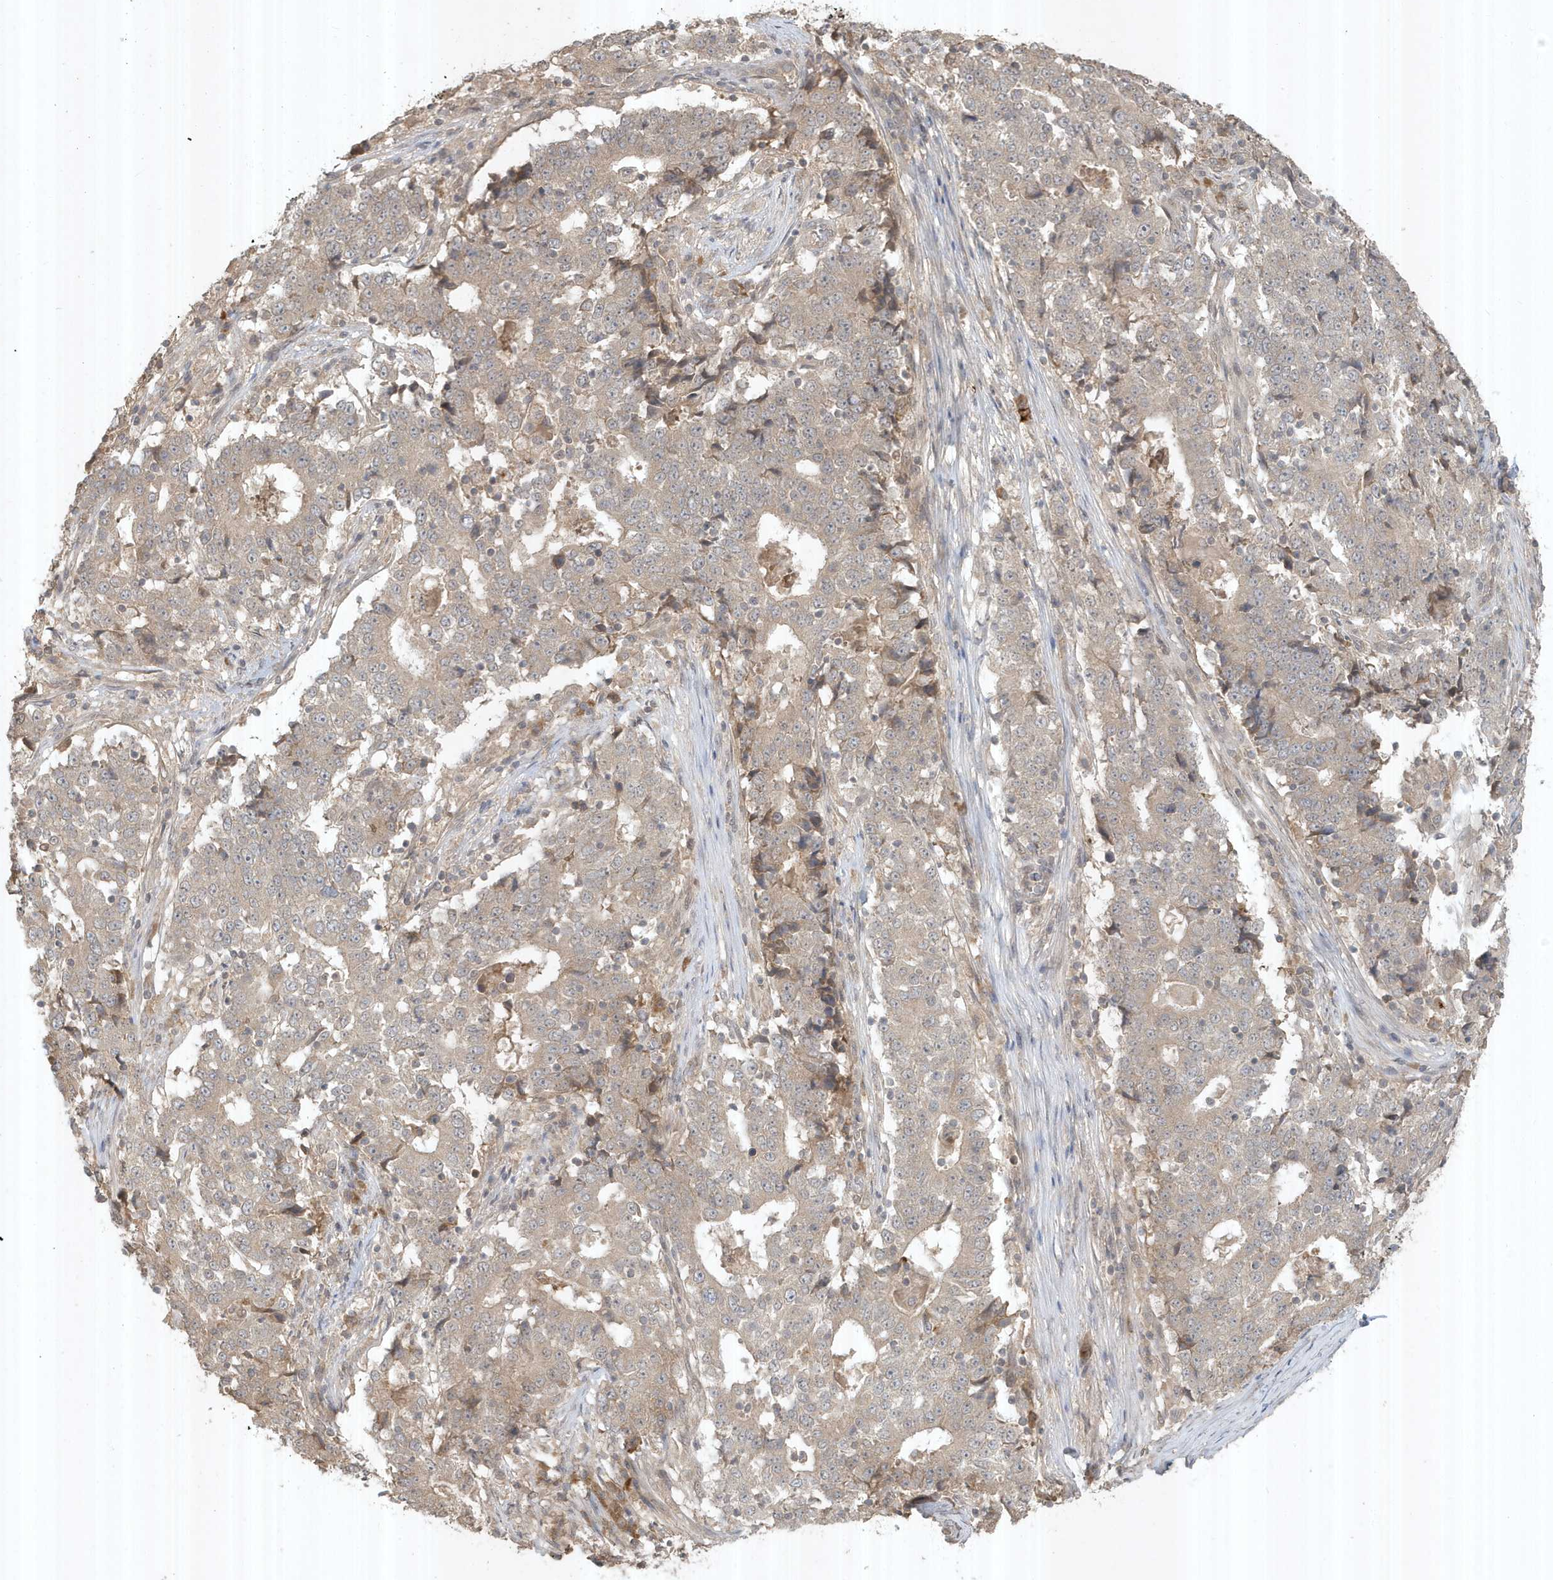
{"staining": {"intensity": "weak", "quantity": "<25%", "location": "cytoplasmic/membranous"}, "tissue": "stomach cancer", "cell_type": "Tumor cells", "image_type": "cancer", "snomed": [{"axis": "morphology", "description": "Adenocarcinoma, NOS"}, {"axis": "topography", "description": "Stomach"}], "caption": "Tumor cells are negative for brown protein staining in stomach cancer. The staining was performed using DAB to visualize the protein expression in brown, while the nuclei were stained in blue with hematoxylin (Magnification: 20x).", "gene": "ABCB9", "patient": {"sex": "male", "age": 59}}